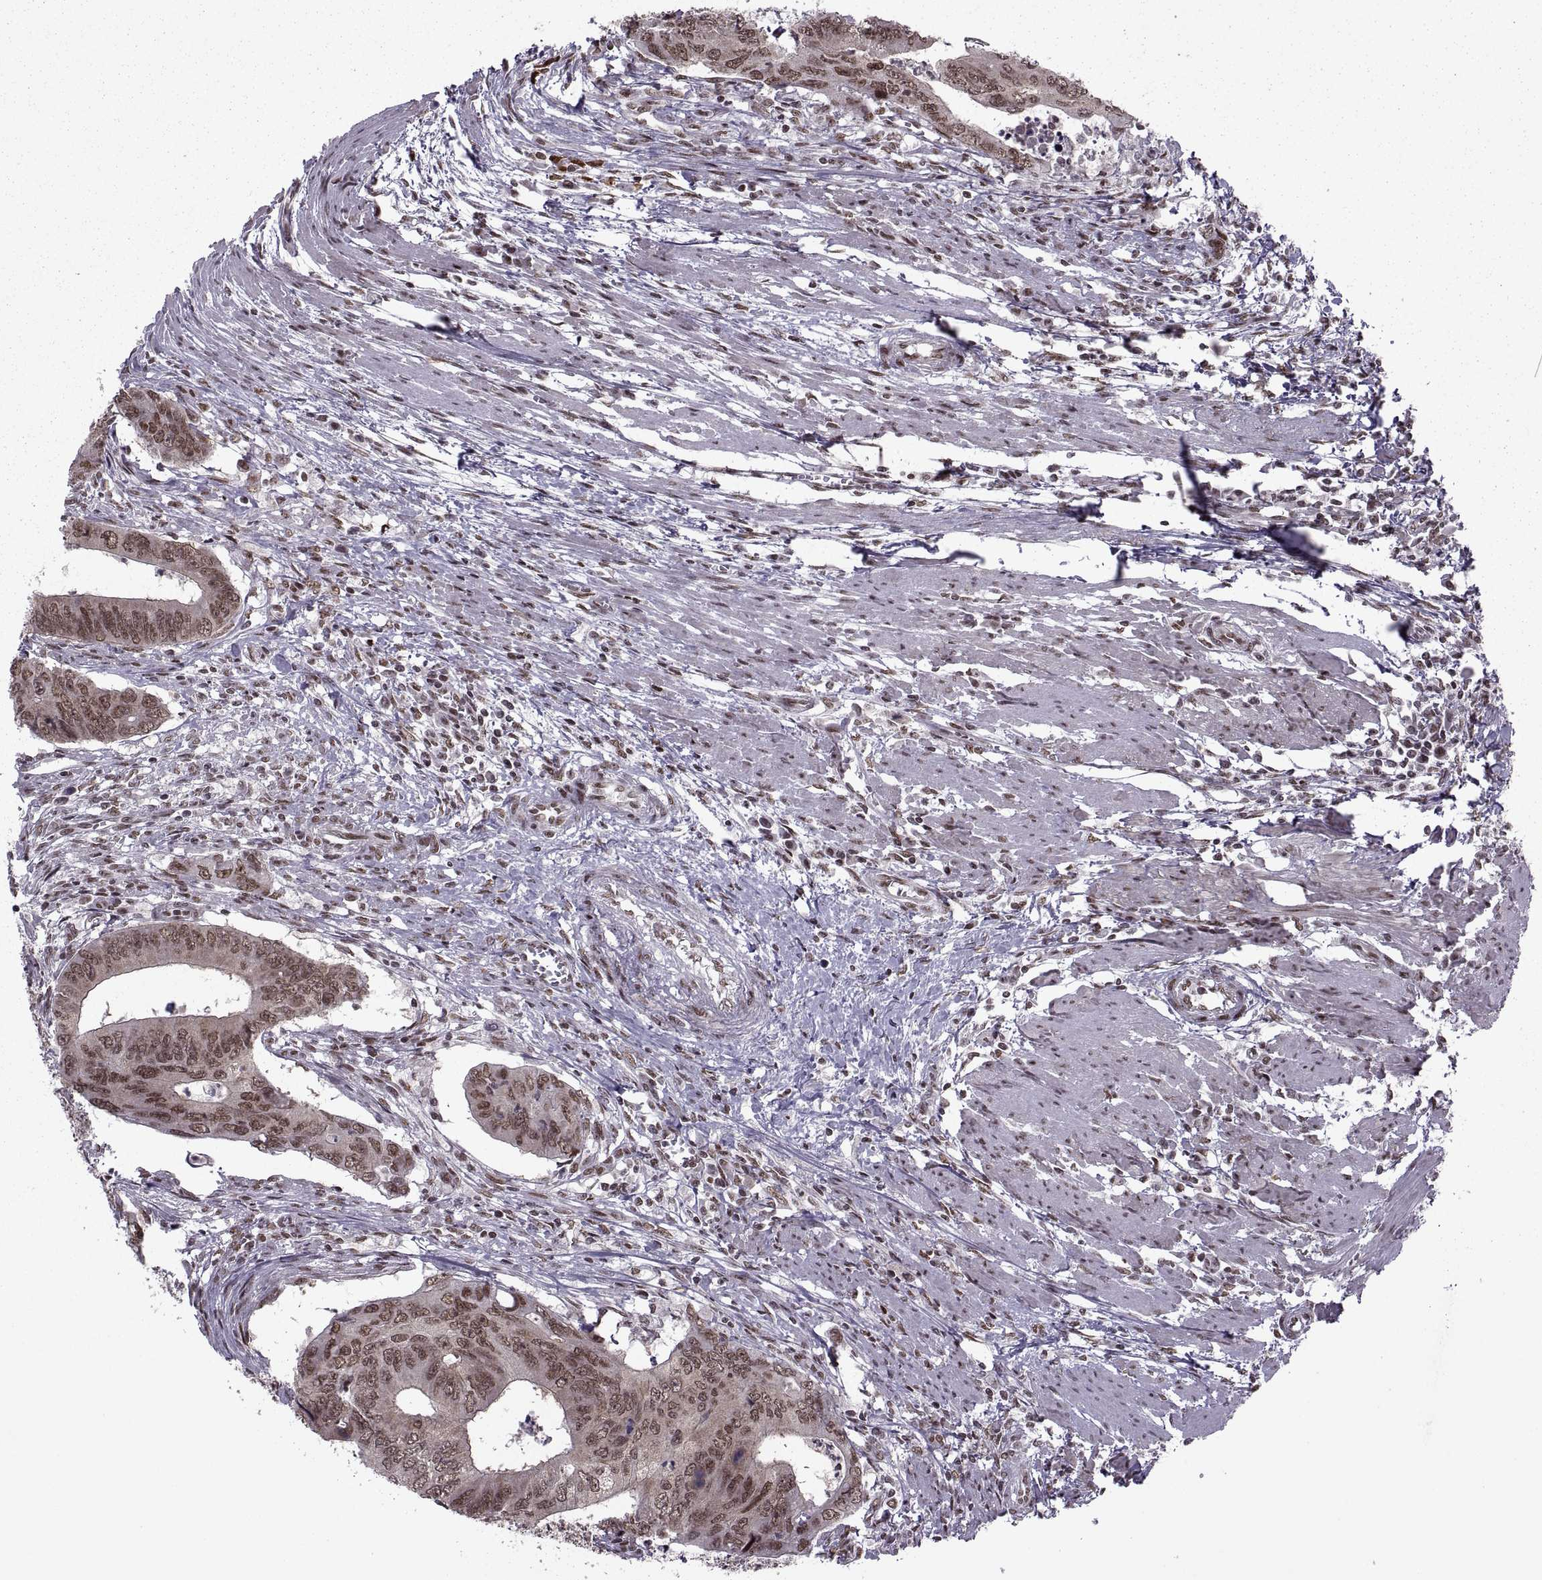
{"staining": {"intensity": "moderate", "quantity": ">75%", "location": "nuclear"}, "tissue": "colorectal cancer", "cell_type": "Tumor cells", "image_type": "cancer", "snomed": [{"axis": "morphology", "description": "Adenocarcinoma, NOS"}, {"axis": "topography", "description": "Colon"}], "caption": "There is medium levels of moderate nuclear positivity in tumor cells of adenocarcinoma (colorectal), as demonstrated by immunohistochemical staining (brown color).", "gene": "MT1E", "patient": {"sex": "male", "age": 53}}